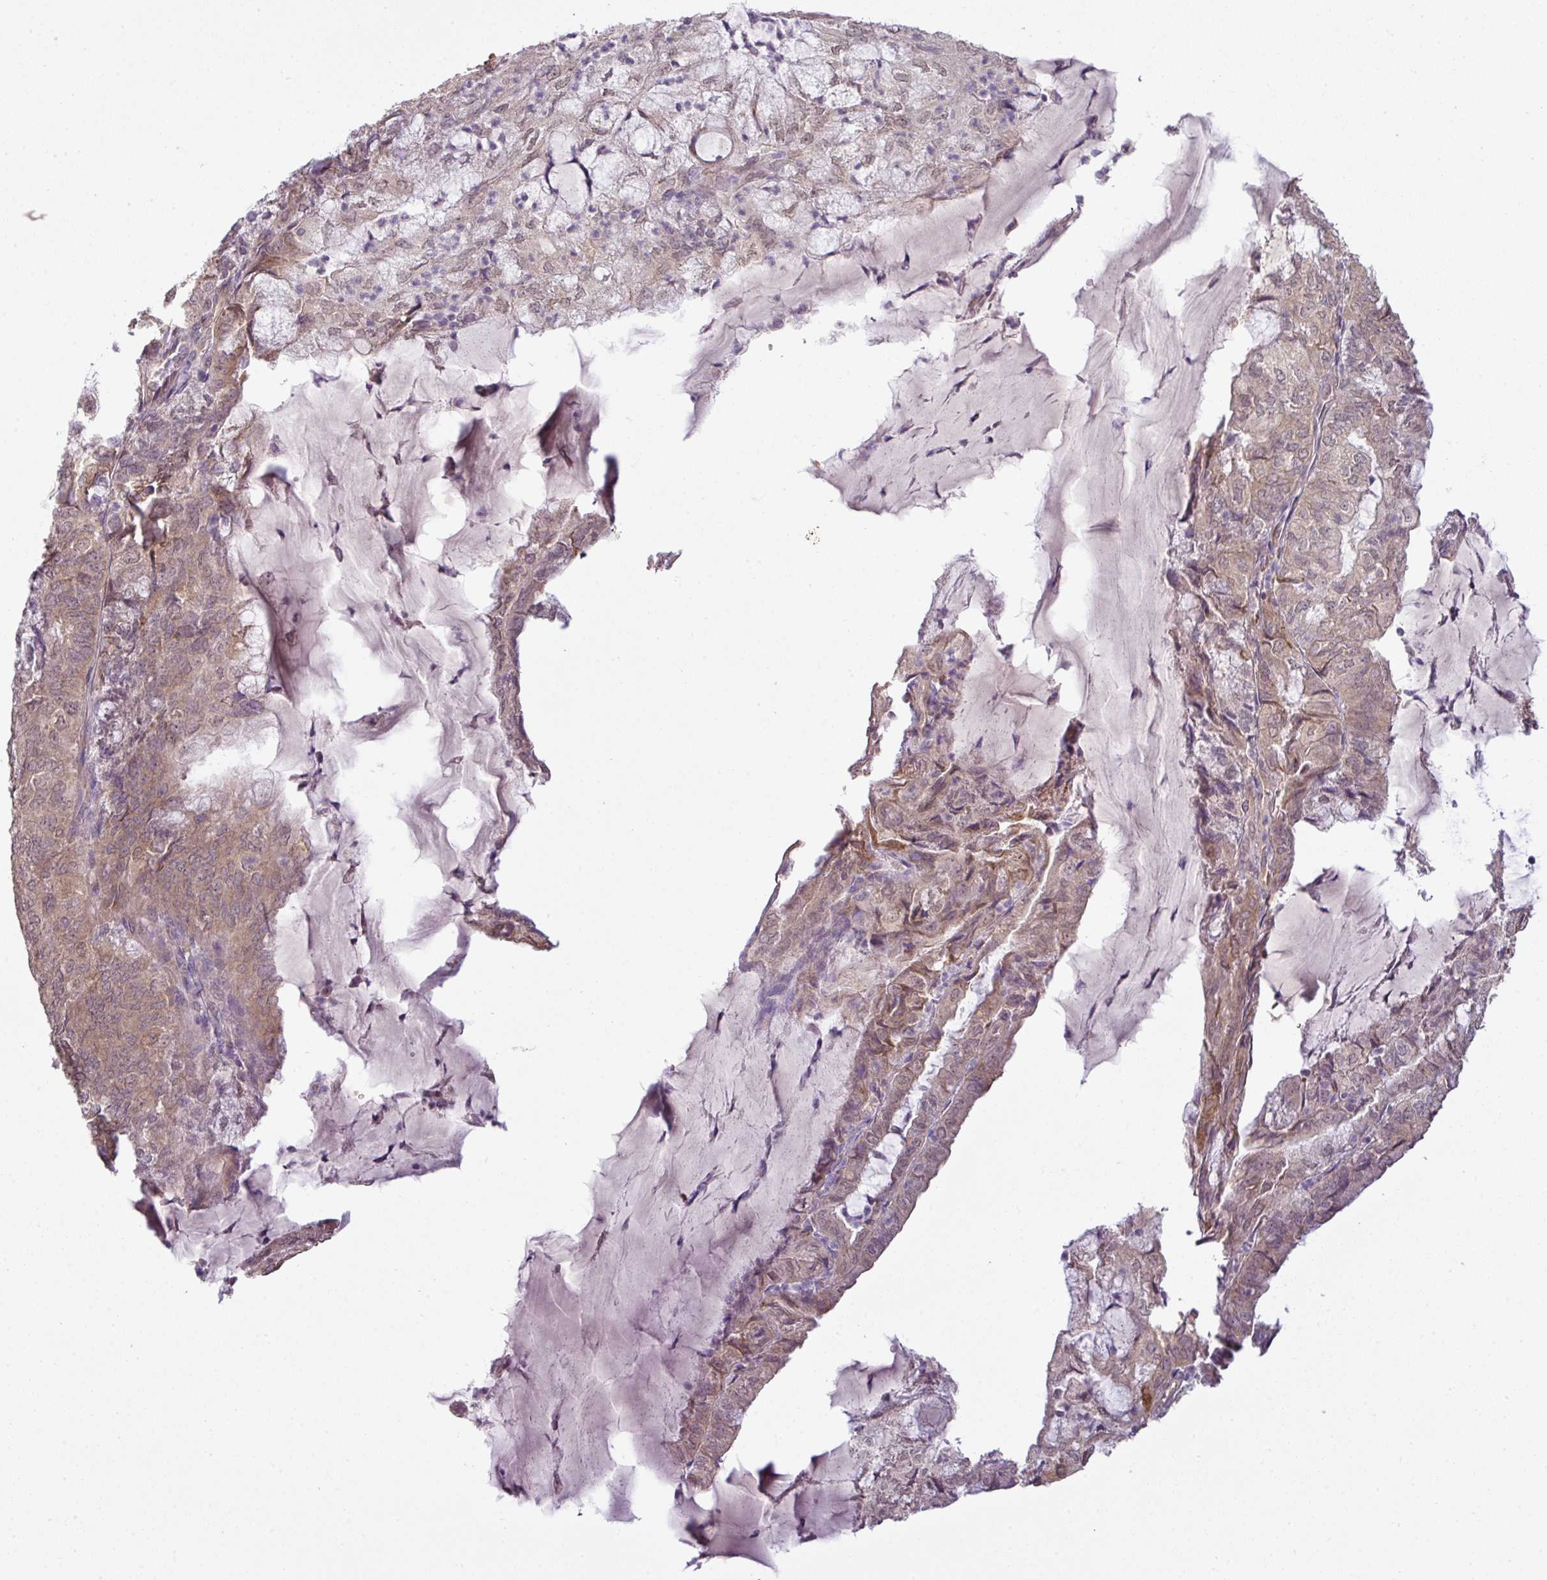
{"staining": {"intensity": "weak", "quantity": ">75%", "location": "cytoplasmic/membranous"}, "tissue": "endometrial cancer", "cell_type": "Tumor cells", "image_type": "cancer", "snomed": [{"axis": "morphology", "description": "Adenocarcinoma, NOS"}, {"axis": "topography", "description": "Endometrium"}], "caption": "Immunohistochemical staining of human endometrial cancer demonstrates weak cytoplasmic/membranous protein expression in about >75% of tumor cells.", "gene": "DNAAF4", "patient": {"sex": "female", "age": 81}}